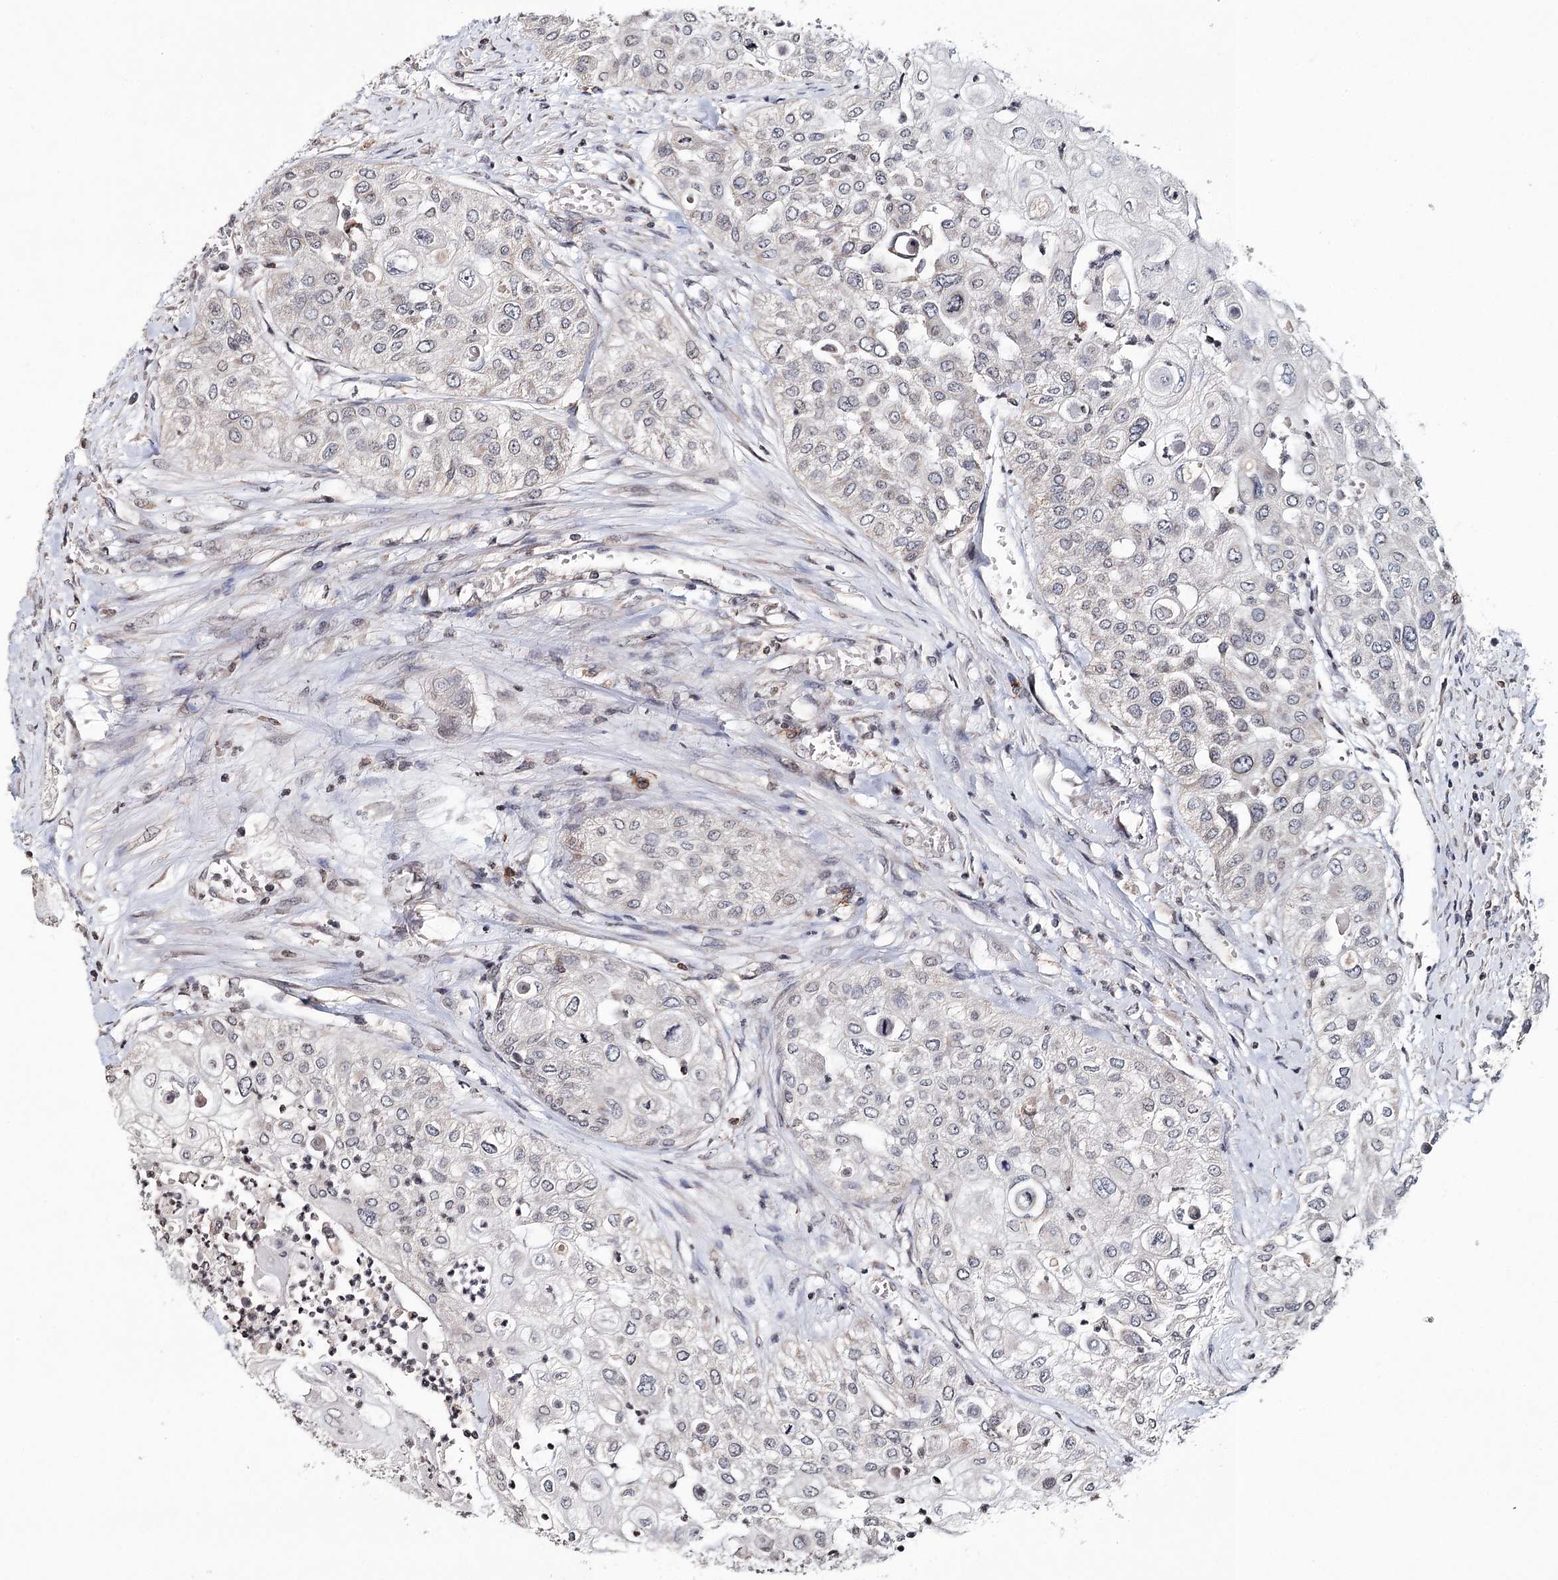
{"staining": {"intensity": "negative", "quantity": "none", "location": "none"}, "tissue": "urothelial cancer", "cell_type": "Tumor cells", "image_type": "cancer", "snomed": [{"axis": "morphology", "description": "Urothelial carcinoma, High grade"}, {"axis": "topography", "description": "Urinary bladder"}], "caption": "Tumor cells are negative for brown protein staining in urothelial cancer.", "gene": "ICOS", "patient": {"sex": "female", "age": 79}}